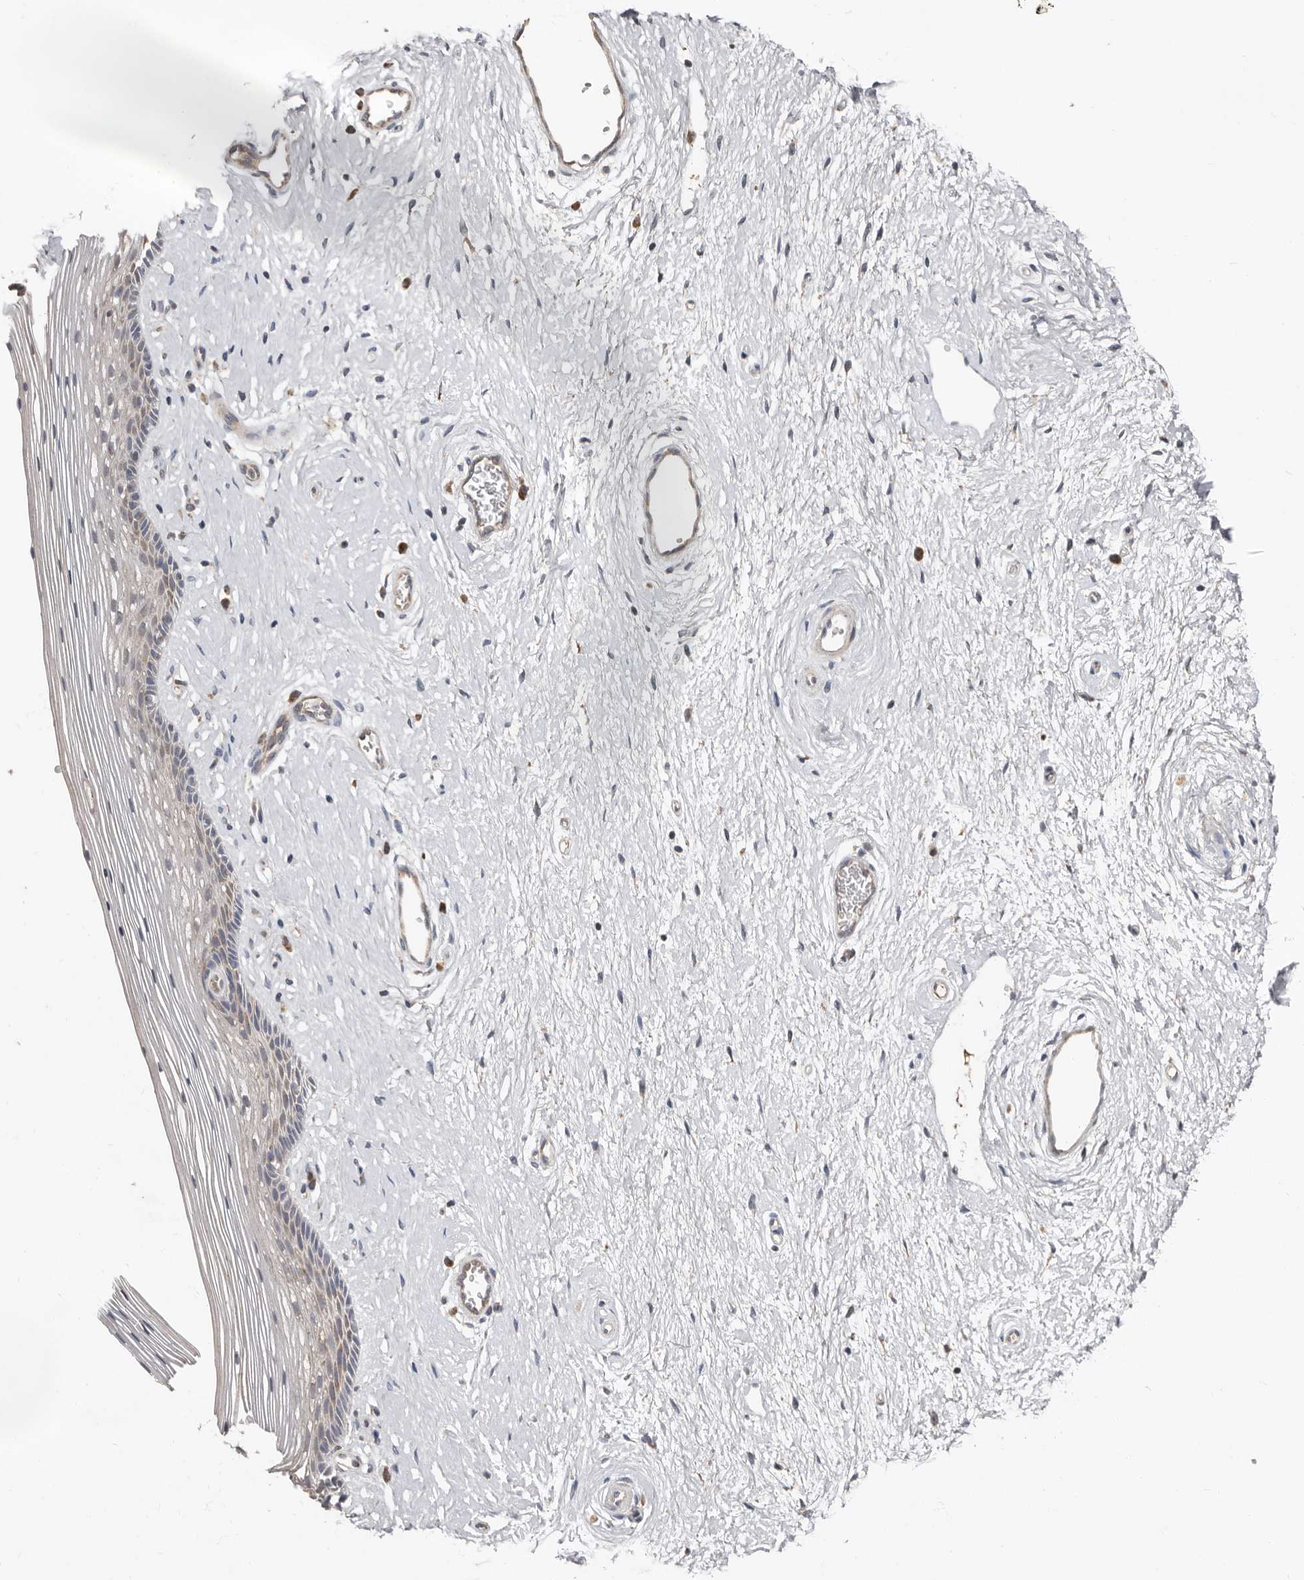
{"staining": {"intensity": "weak", "quantity": "<25%", "location": "cytoplasmic/membranous"}, "tissue": "vagina", "cell_type": "Squamous epithelial cells", "image_type": "normal", "snomed": [{"axis": "morphology", "description": "Normal tissue, NOS"}, {"axis": "topography", "description": "Vagina"}], "caption": "Immunohistochemistry histopathology image of benign vagina stained for a protein (brown), which displays no positivity in squamous epithelial cells. (Immunohistochemistry, brightfield microscopy, high magnification).", "gene": "KIF26B", "patient": {"sex": "female", "age": 46}}